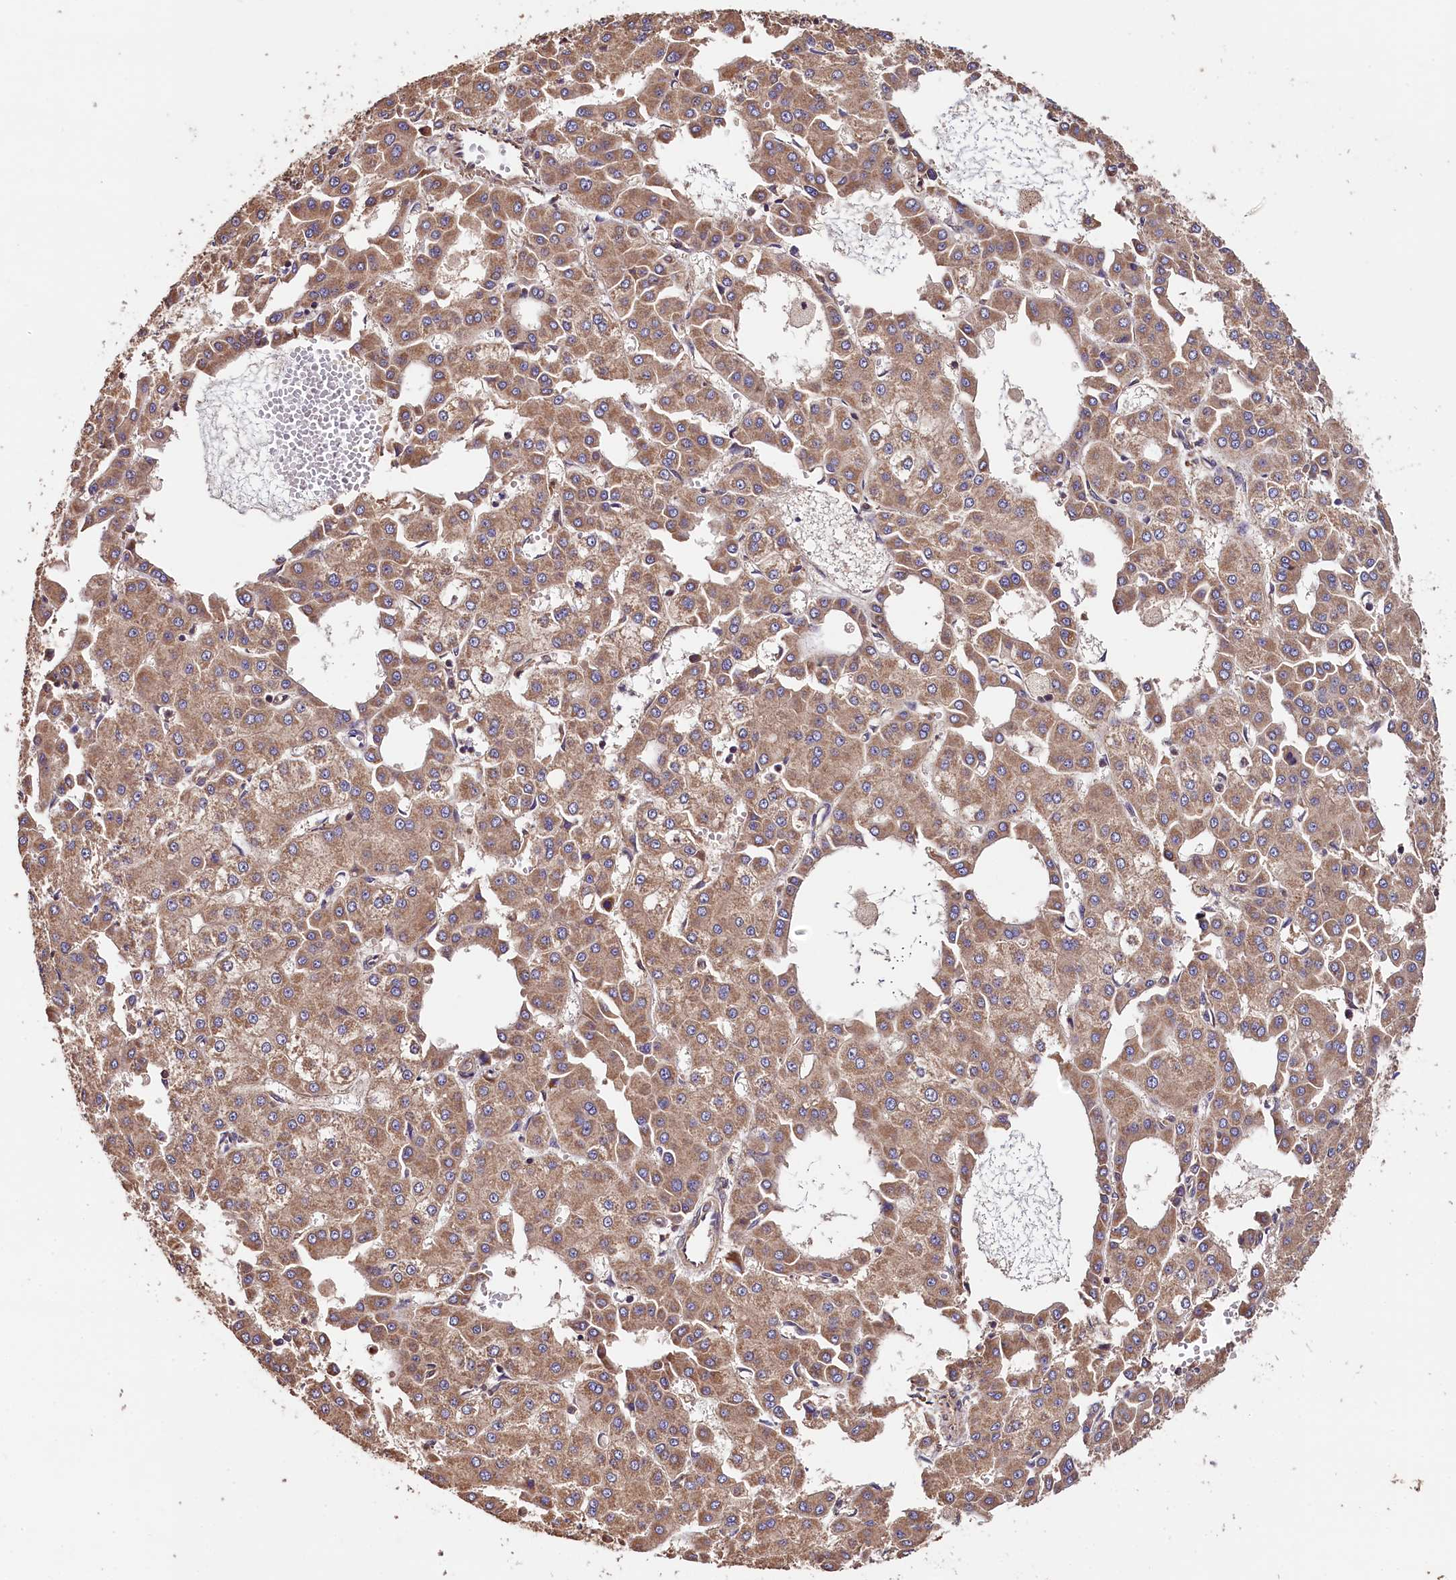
{"staining": {"intensity": "moderate", "quantity": ">75%", "location": "cytoplasmic/membranous"}, "tissue": "liver cancer", "cell_type": "Tumor cells", "image_type": "cancer", "snomed": [{"axis": "morphology", "description": "Carcinoma, Hepatocellular, NOS"}, {"axis": "topography", "description": "Liver"}], "caption": "High-magnification brightfield microscopy of hepatocellular carcinoma (liver) stained with DAB (brown) and counterstained with hematoxylin (blue). tumor cells exhibit moderate cytoplasmic/membranous staining is identified in approximately>75% of cells. (Brightfield microscopy of DAB IHC at high magnification).", "gene": "KLC2", "patient": {"sex": "male", "age": 47}}